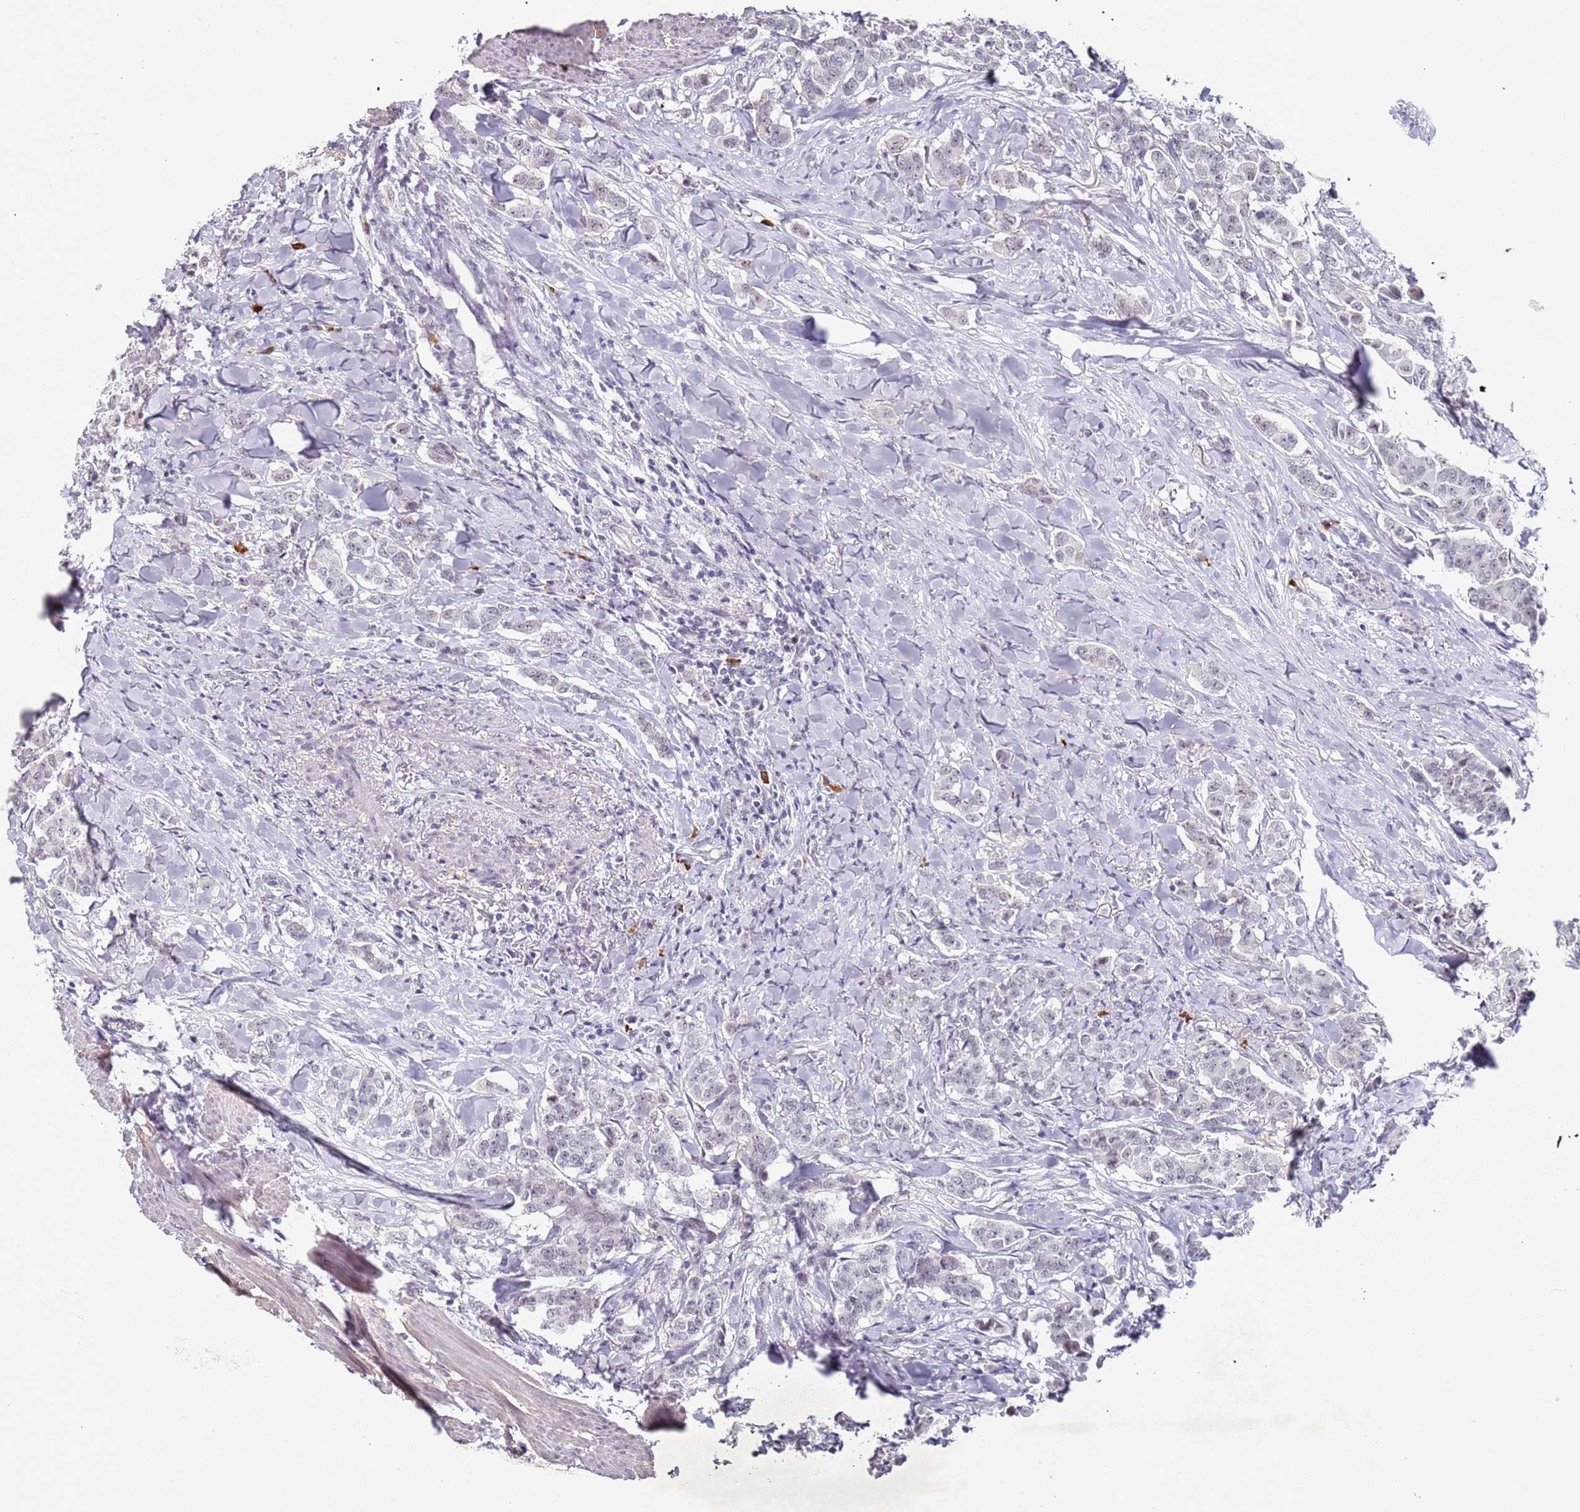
{"staining": {"intensity": "weak", "quantity": ">75%", "location": "nuclear"}, "tissue": "breast cancer", "cell_type": "Tumor cells", "image_type": "cancer", "snomed": [{"axis": "morphology", "description": "Duct carcinoma"}, {"axis": "topography", "description": "Breast"}], "caption": "Breast cancer tissue demonstrates weak nuclear staining in about >75% of tumor cells, visualized by immunohistochemistry.", "gene": "ATF6B", "patient": {"sex": "female", "age": 40}}